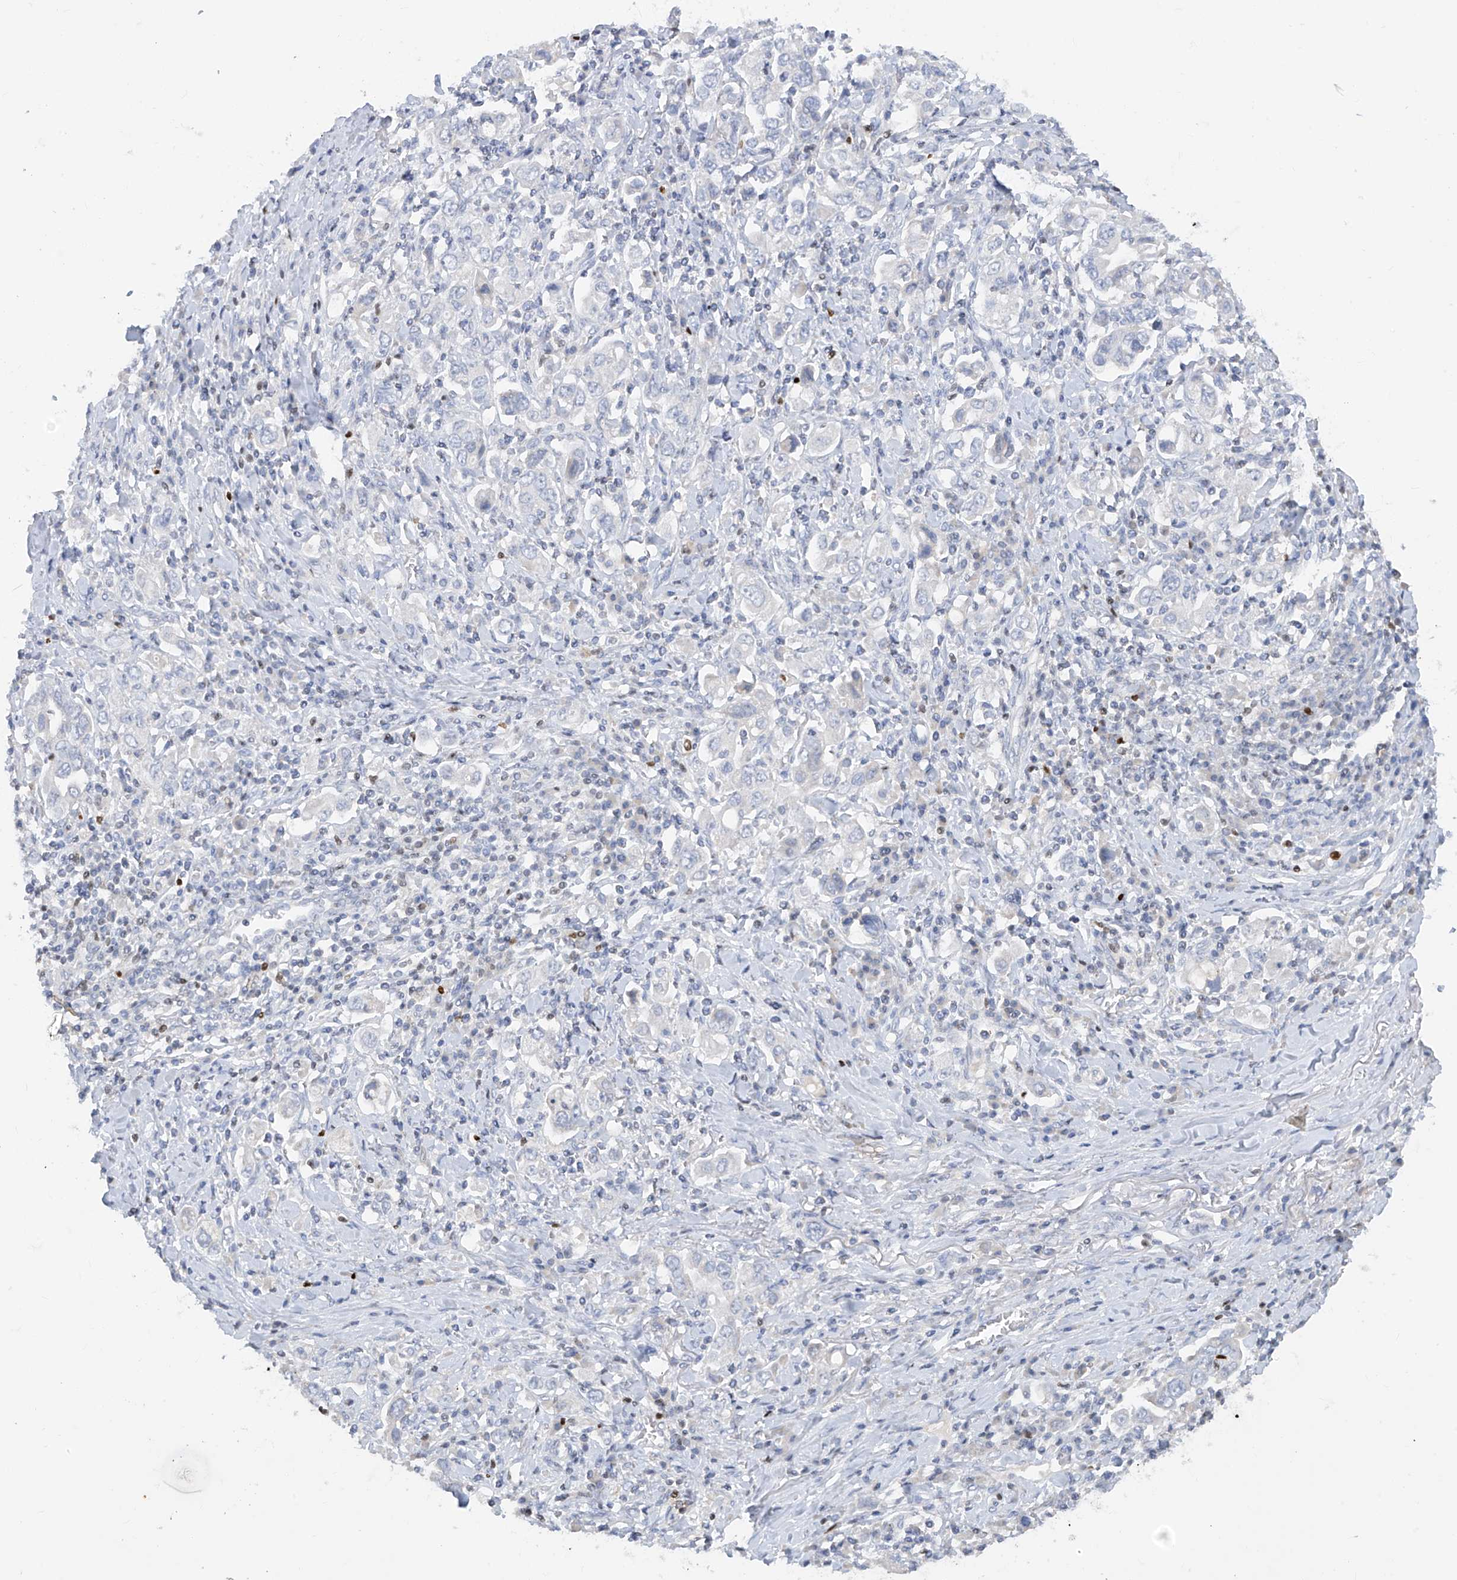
{"staining": {"intensity": "negative", "quantity": "none", "location": "none"}, "tissue": "stomach cancer", "cell_type": "Tumor cells", "image_type": "cancer", "snomed": [{"axis": "morphology", "description": "Adenocarcinoma, NOS"}, {"axis": "topography", "description": "Stomach, upper"}], "caption": "Immunohistochemistry (IHC) histopathology image of neoplastic tissue: human stomach cancer (adenocarcinoma) stained with DAB (3,3'-diaminobenzidine) demonstrates no significant protein positivity in tumor cells.", "gene": "TBX21", "patient": {"sex": "male", "age": 62}}